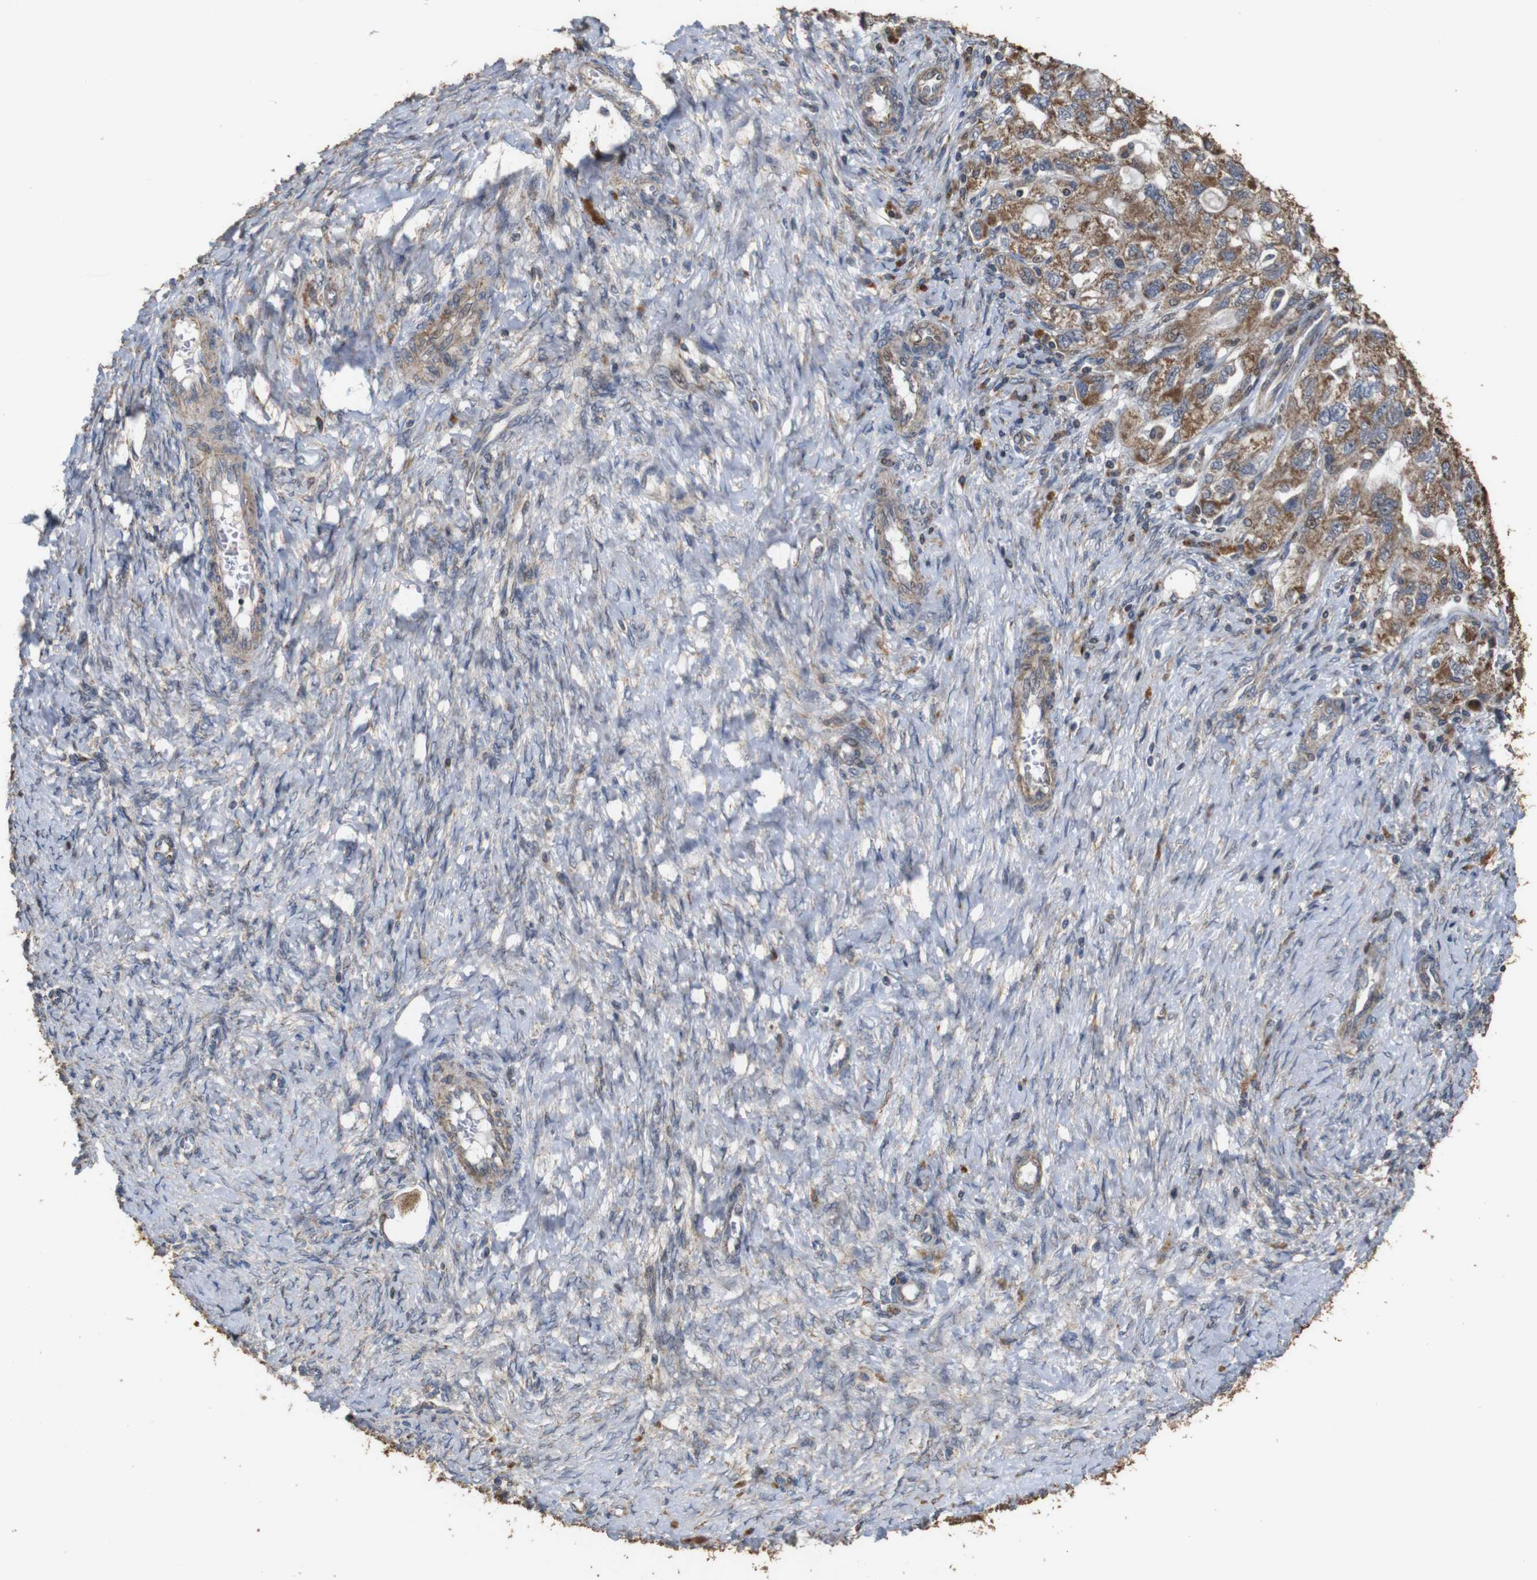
{"staining": {"intensity": "moderate", "quantity": ">75%", "location": "cytoplasmic/membranous"}, "tissue": "ovarian cancer", "cell_type": "Tumor cells", "image_type": "cancer", "snomed": [{"axis": "morphology", "description": "Carcinoma, NOS"}, {"axis": "morphology", "description": "Cystadenocarcinoma, serous, NOS"}, {"axis": "topography", "description": "Ovary"}], "caption": "IHC photomicrograph of neoplastic tissue: human ovarian cancer stained using immunohistochemistry displays medium levels of moderate protein expression localized specifically in the cytoplasmic/membranous of tumor cells, appearing as a cytoplasmic/membranous brown color.", "gene": "SNN", "patient": {"sex": "female", "age": 69}}